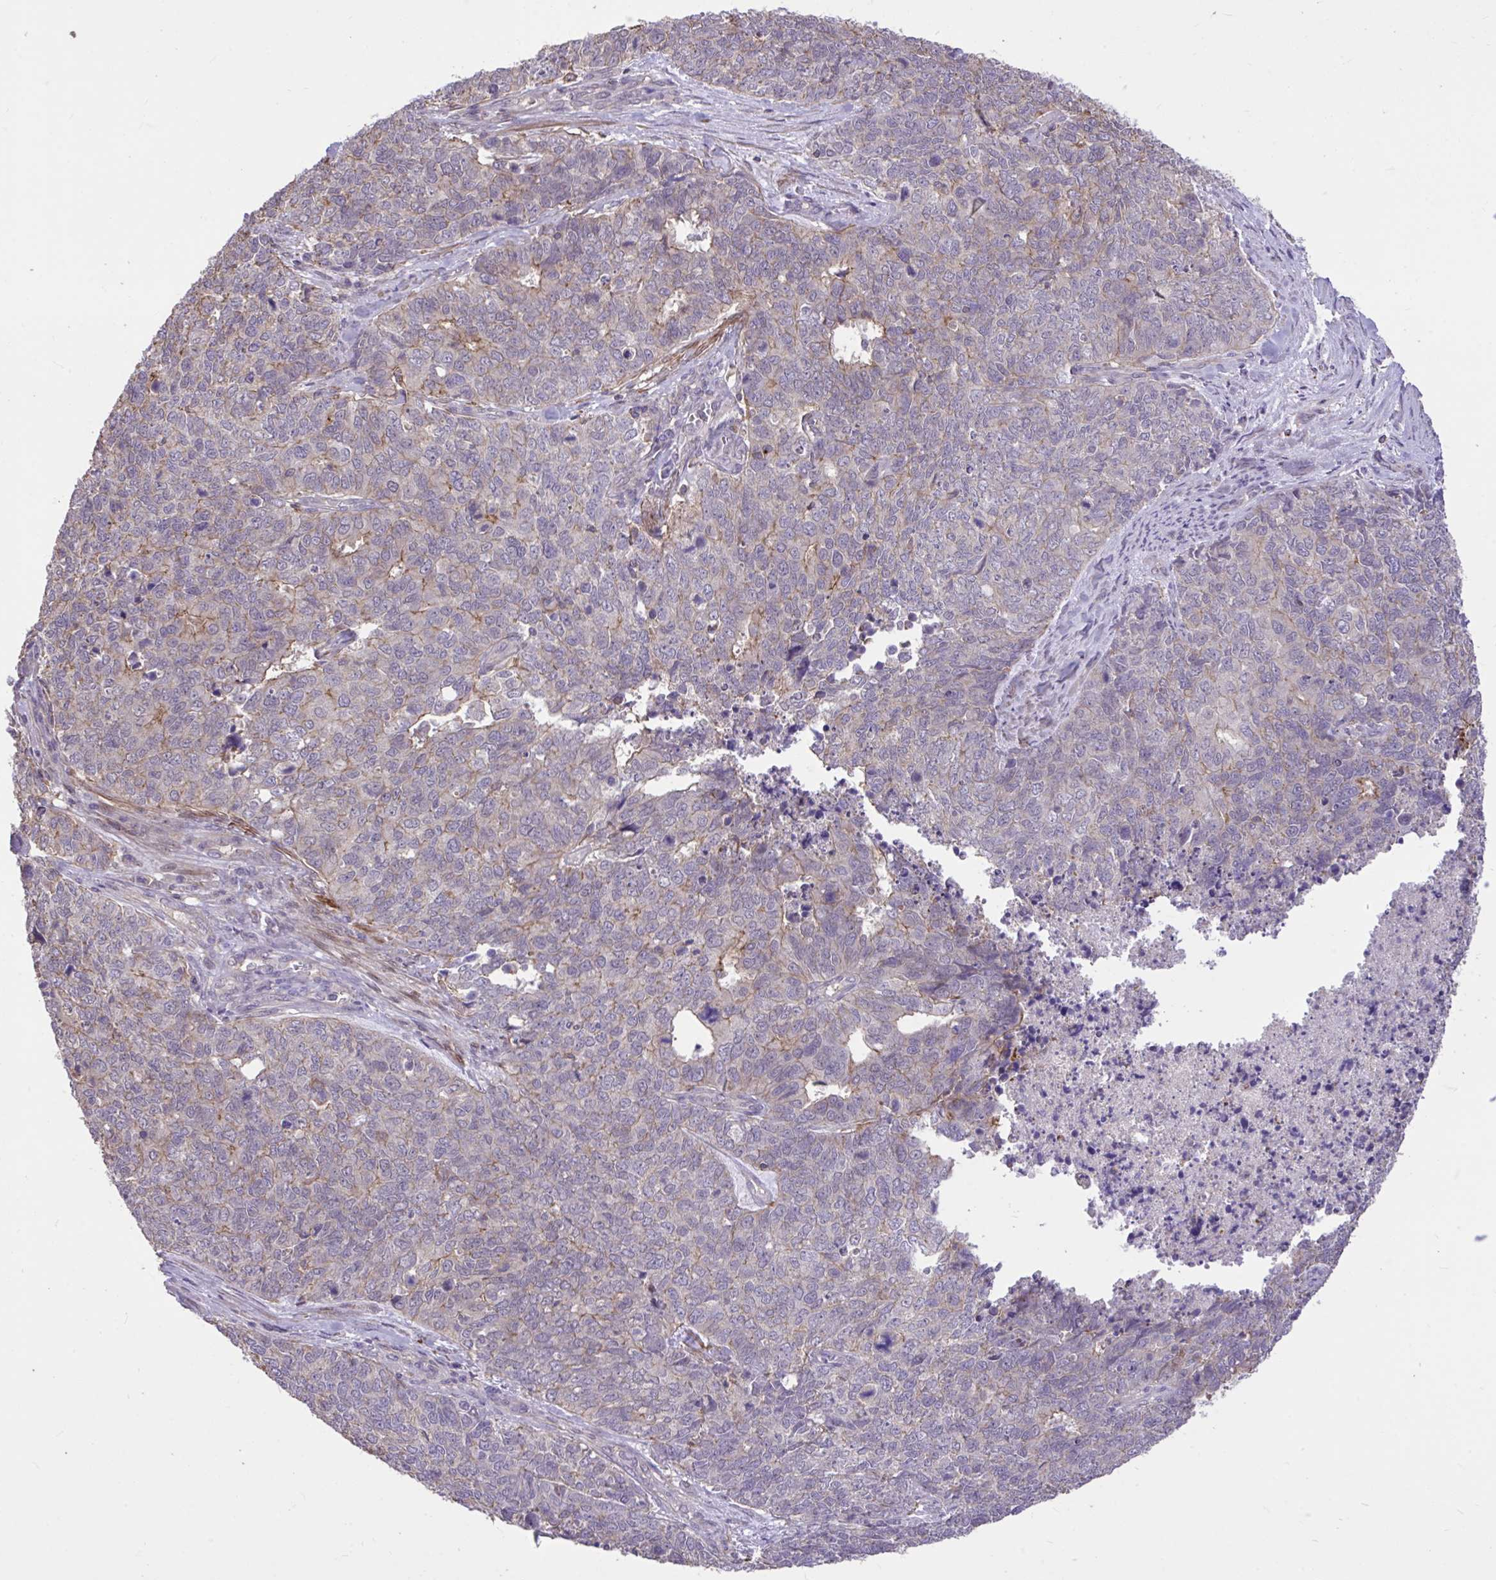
{"staining": {"intensity": "moderate", "quantity": "<25%", "location": "cytoplasmic/membranous"}, "tissue": "cervical cancer", "cell_type": "Tumor cells", "image_type": "cancer", "snomed": [{"axis": "morphology", "description": "Adenocarcinoma, NOS"}, {"axis": "topography", "description": "Cervix"}], "caption": "Adenocarcinoma (cervical) stained for a protein (brown) displays moderate cytoplasmic/membranous positive expression in about <25% of tumor cells.", "gene": "IGFL2", "patient": {"sex": "female", "age": 63}}